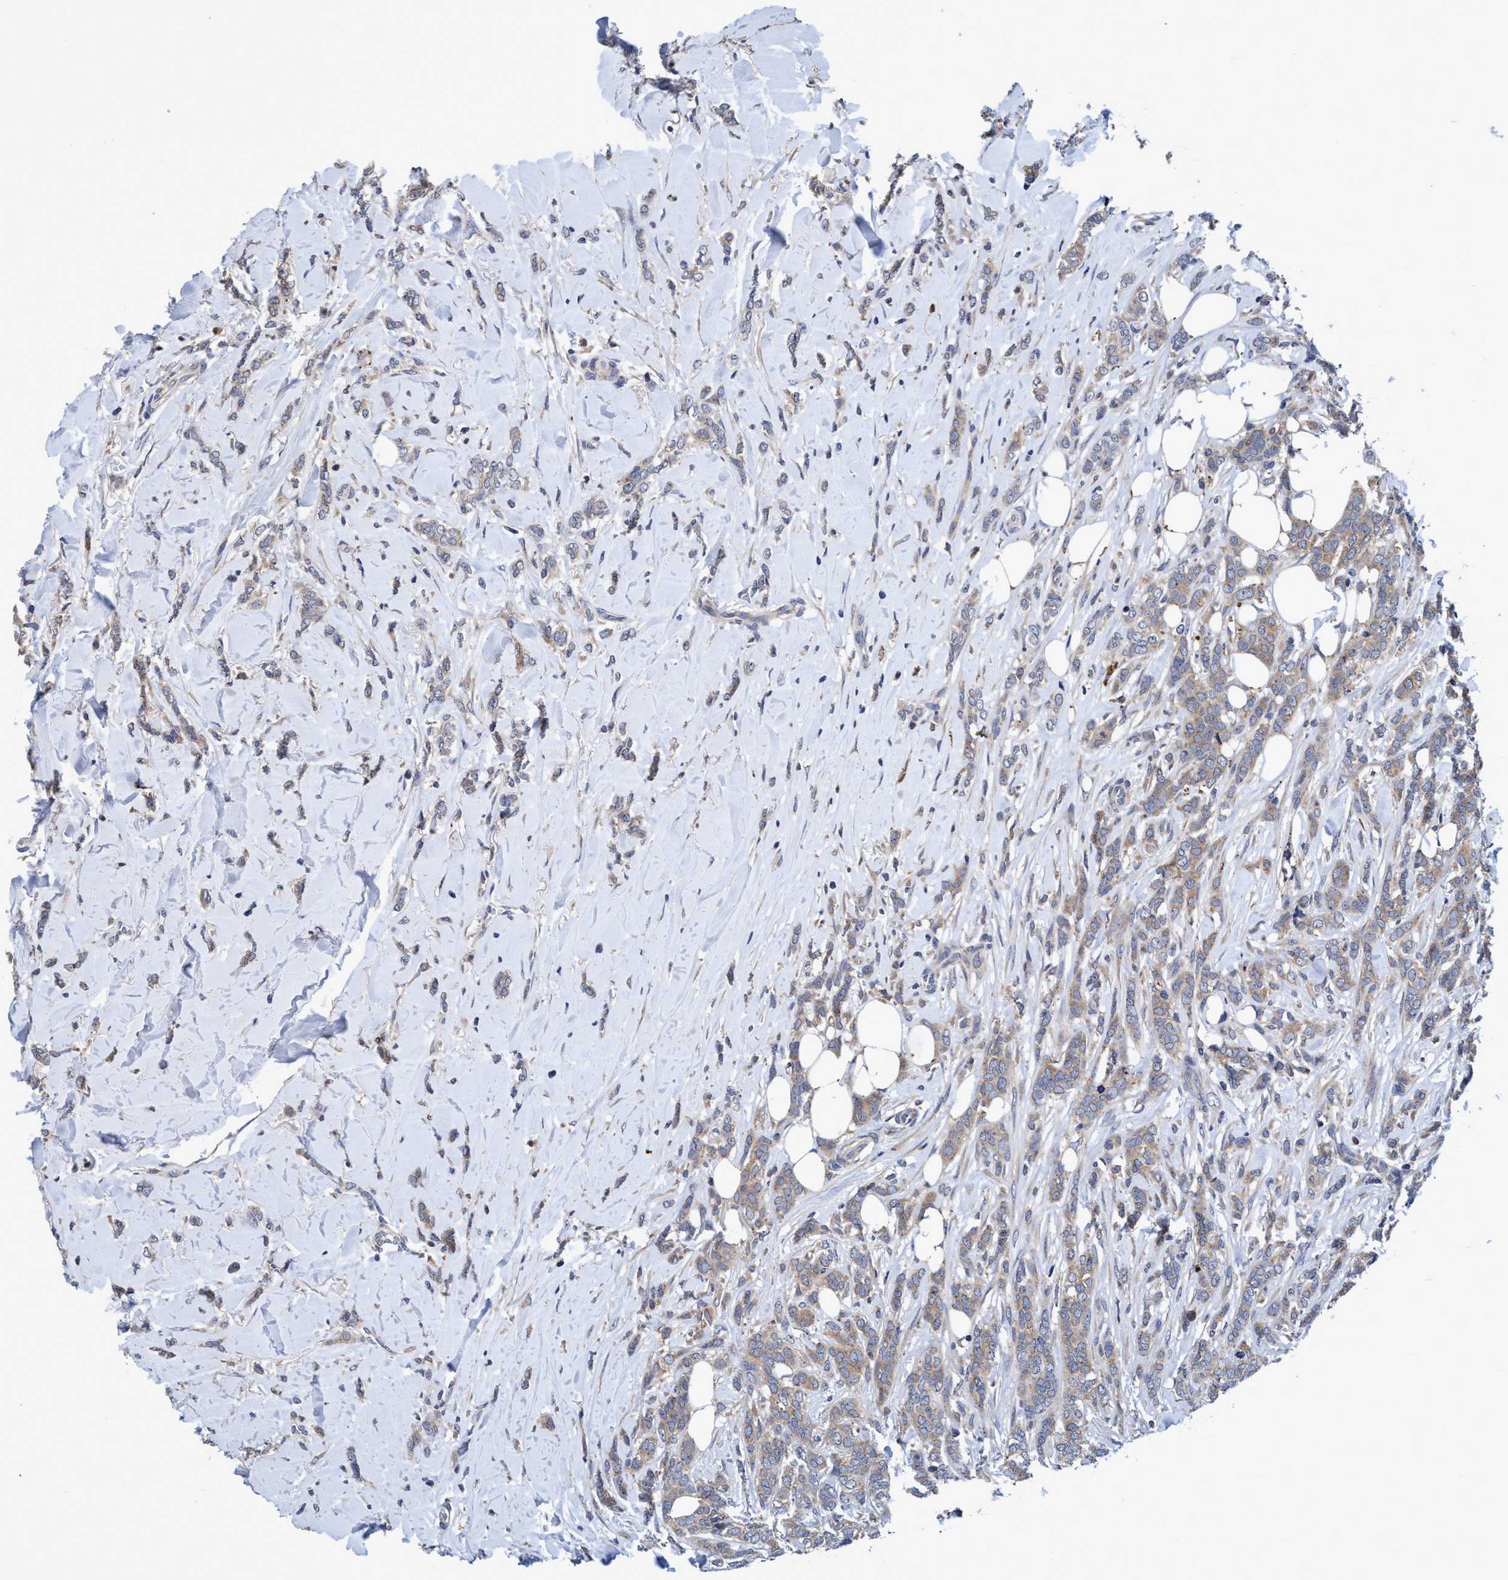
{"staining": {"intensity": "weak", "quantity": "<25%", "location": "cytoplasmic/membranous"}, "tissue": "breast cancer", "cell_type": "Tumor cells", "image_type": "cancer", "snomed": [{"axis": "morphology", "description": "Lobular carcinoma"}, {"axis": "topography", "description": "Skin"}, {"axis": "topography", "description": "Breast"}], "caption": "The histopathology image shows no significant positivity in tumor cells of breast cancer.", "gene": "CALCOCO2", "patient": {"sex": "female", "age": 46}}